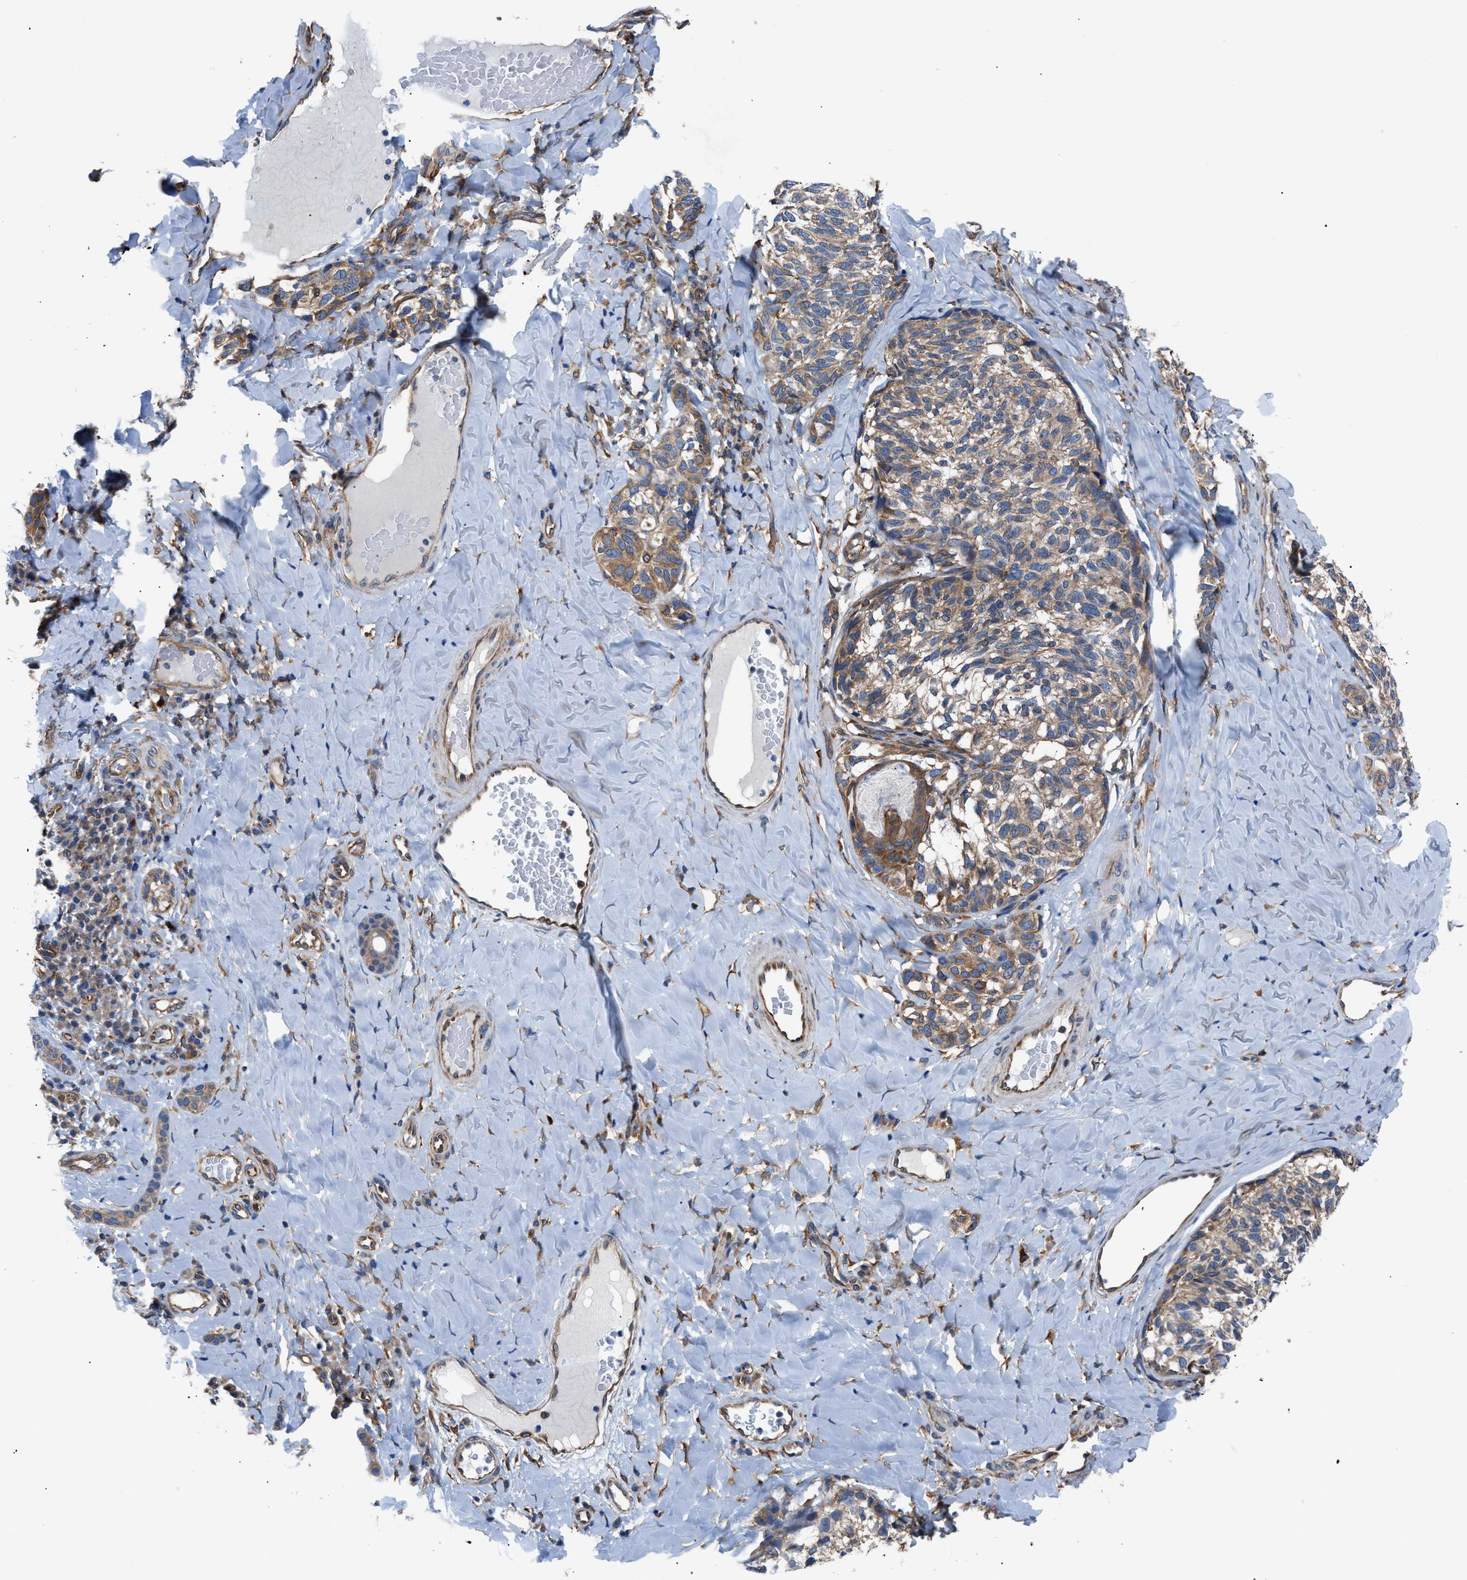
{"staining": {"intensity": "weak", "quantity": "25%-75%", "location": "cytoplasmic/membranous"}, "tissue": "melanoma", "cell_type": "Tumor cells", "image_type": "cancer", "snomed": [{"axis": "morphology", "description": "Malignant melanoma, NOS"}, {"axis": "topography", "description": "Skin"}], "caption": "IHC photomicrograph of malignant melanoma stained for a protein (brown), which shows low levels of weak cytoplasmic/membranous staining in approximately 25%-75% of tumor cells.", "gene": "DMAC1", "patient": {"sex": "female", "age": 73}}